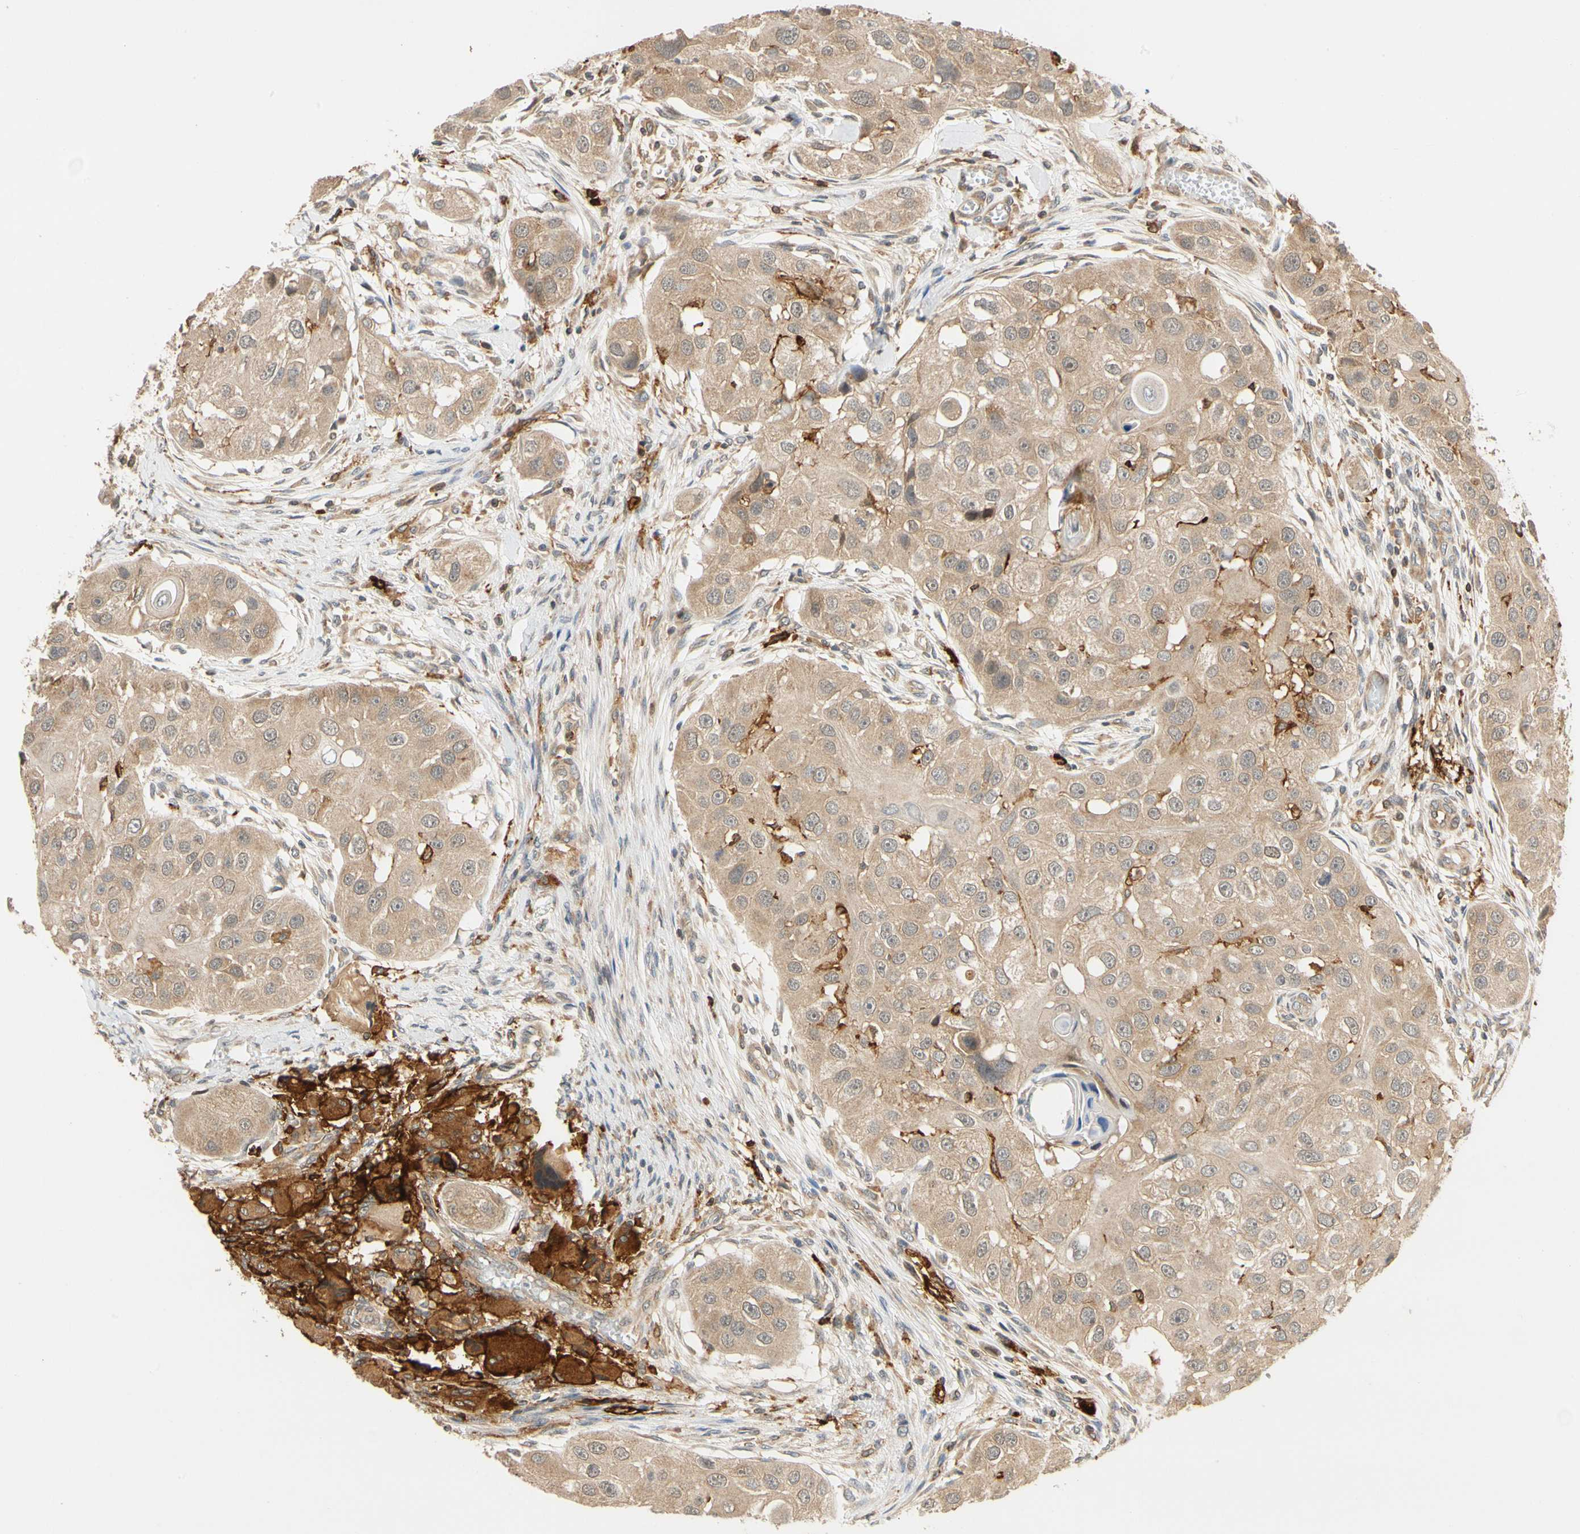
{"staining": {"intensity": "weak", "quantity": ">75%", "location": "cytoplasmic/membranous"}, "tissue": "head and neck cancer", "cell_type": "Tumor cells", "image_type": "cancer", "snomed": [{"axis": "morphology", "description": "Normal tissue, NOS"}, {"axis": "morphology", "description": "Squamous cell carcinoma, NOS"}, {"axis": "topography", "description": "Skeletal muscle"}, {"axis": "topography", "description": "Head-Neck"}], "caption": "Immunohistochemistry of human squamous cell carcinoma (head and neck) demonstrates low levels of weak cytoplasmic/membranous staining in approximately >75% of tumor cells.", "gene": "ANKHD1", "patient": {"sex": "male", "age": 51}}